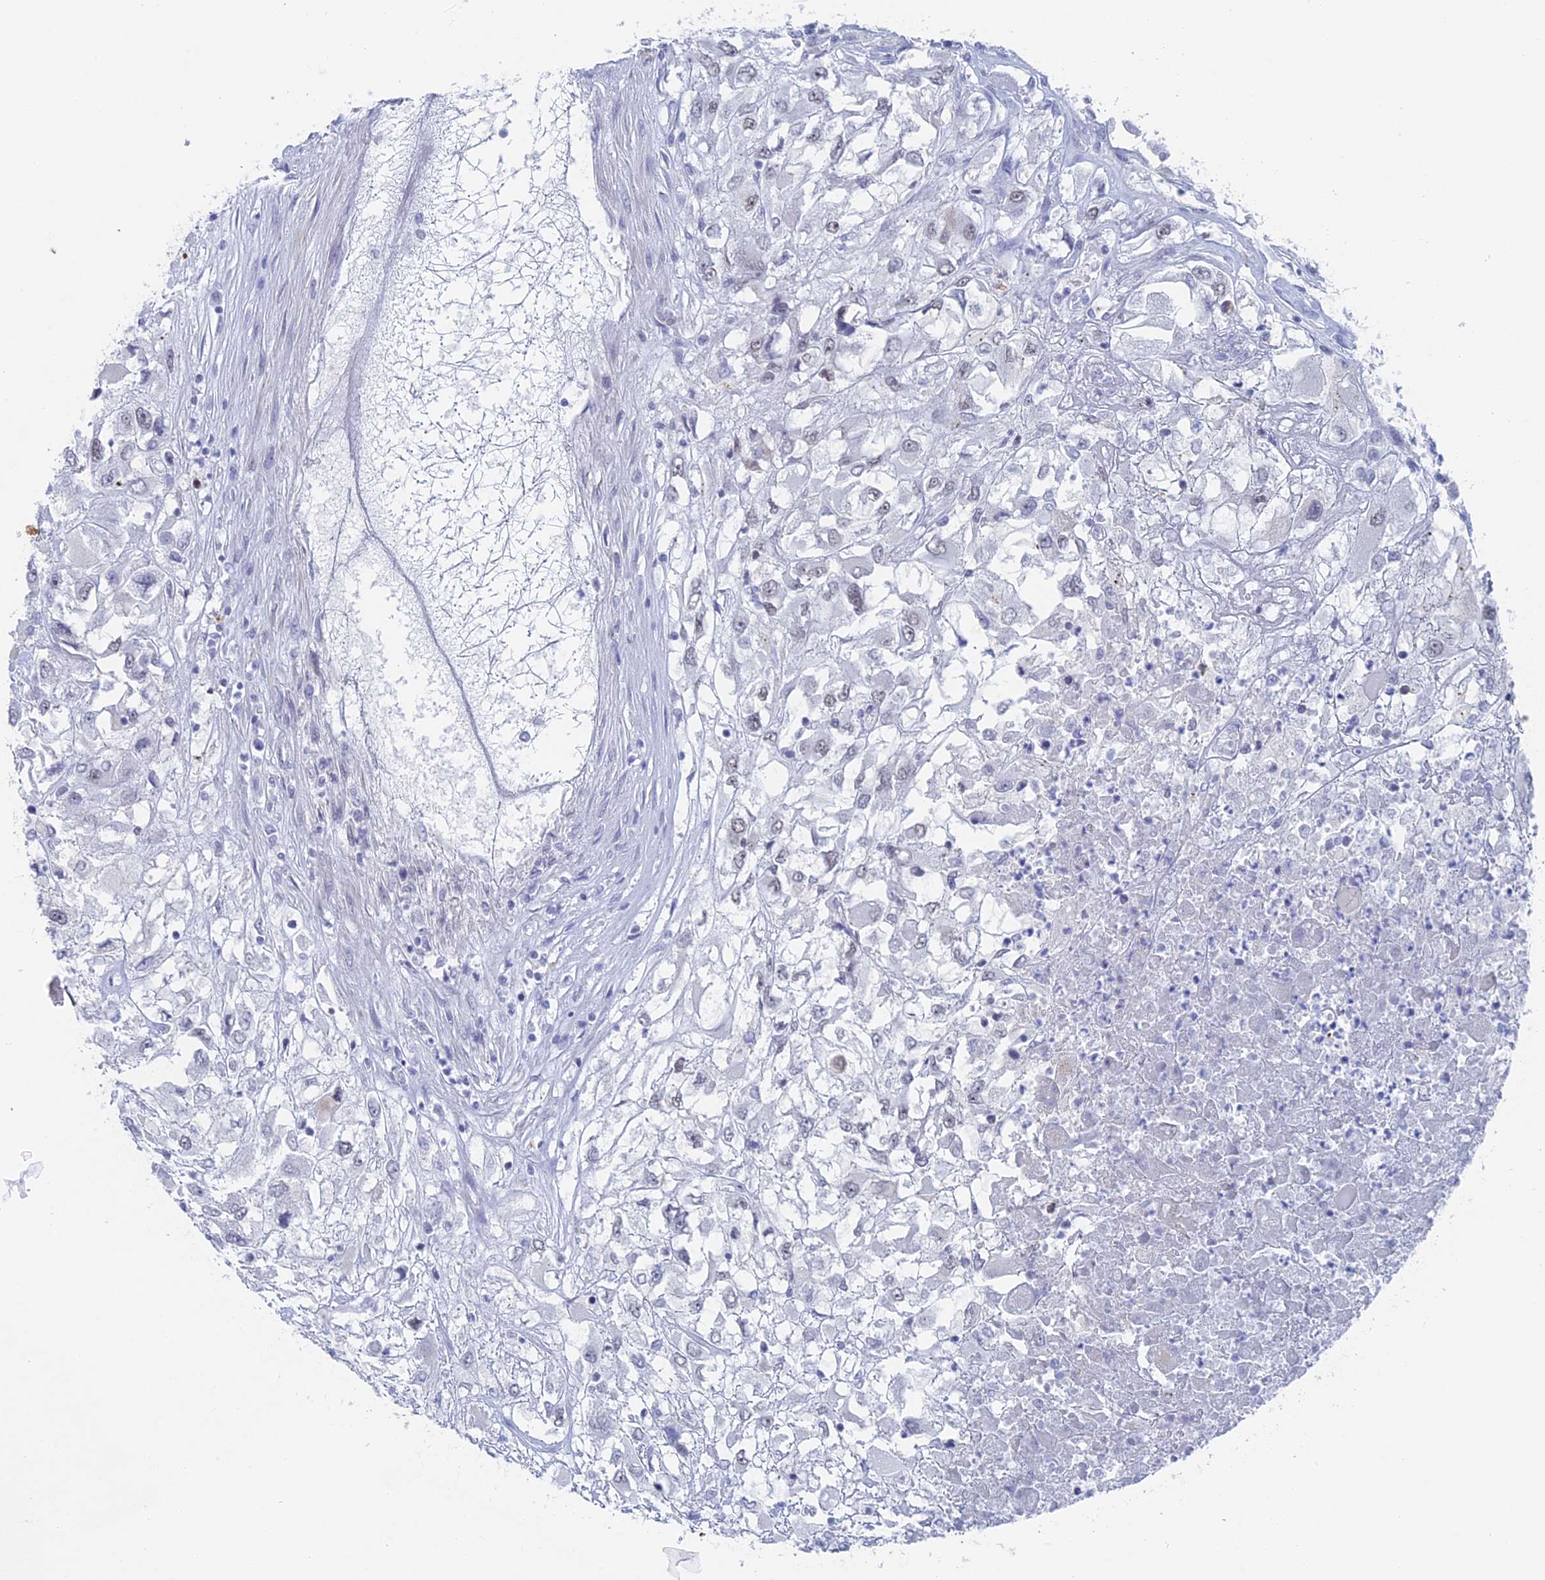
{"staining": {"intensity": "negative", "quantity": "none", "location": "none"}, "tissue": "renal cancer", "cell_type": "Tumor cells", "image_type": "cancer", "snomed": [{"axis": "morphology", "description": "Adenocarcinoma, NOS"}, {"axis": "topography", "description": "Kidney"}], "caption": "Human renal cancer (adenocarcinoma) stained for a protein using immunohistochemistry (IHC) exhibits no expression in tumor cells.", "gene": "BRD2", "patient": {"sex": "female", "age": 52}}